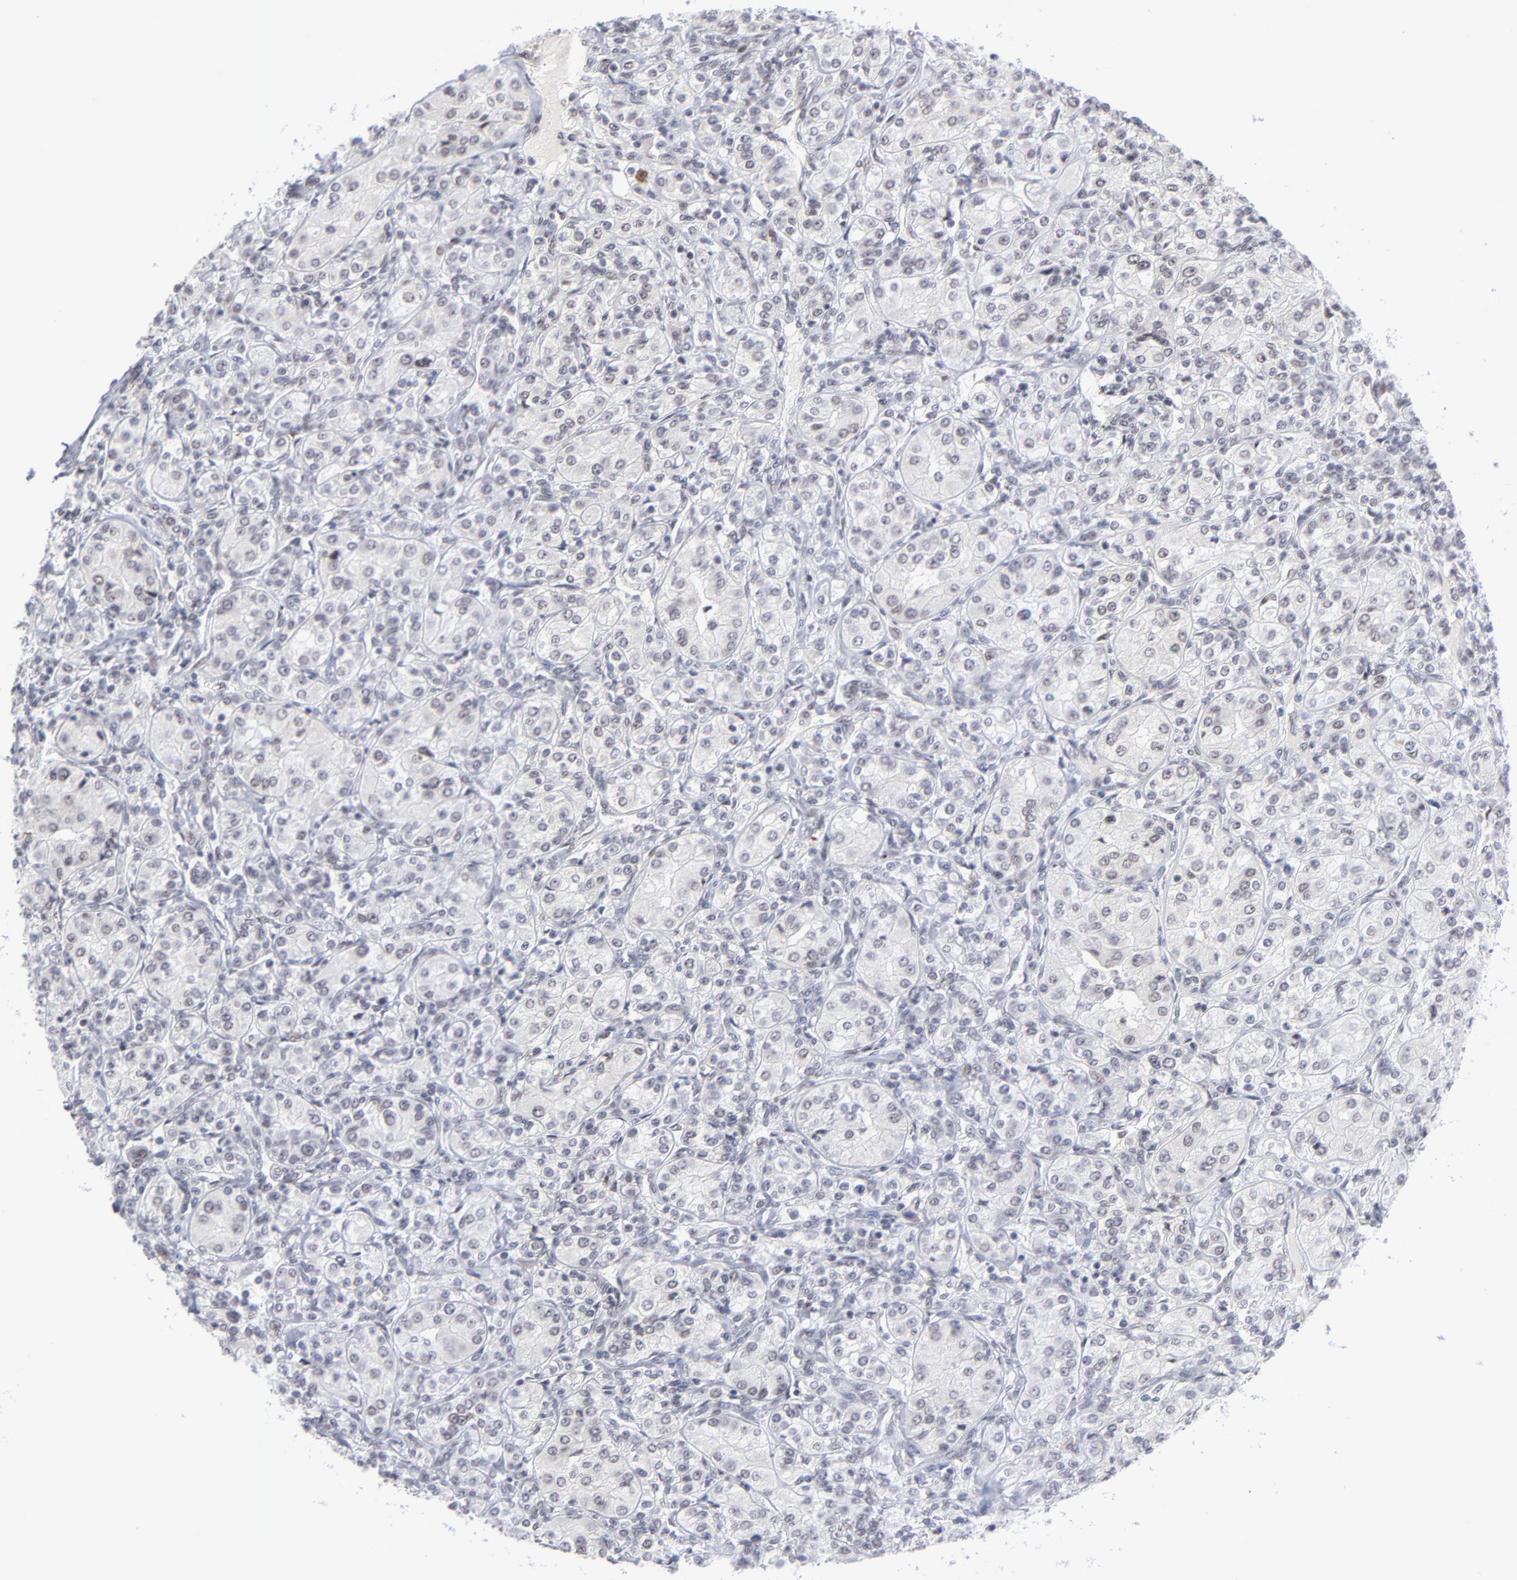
{"staining": {"intensity": "negative", "quantity": "none", "location": "none"}, "tissue": "renal cancer", "cell_type": "Tumor cells", "image_type": "cancer", "snomed": [{"axis": "morphology", "description": "Adenocarcinoma, NOS"}, {"axis": "topography", "description": "Kidney"}], "caption": "This is an immunohistochemistry histopathology image of human renal cancer. There is no positivity in tumor cells.", "gene": "CCR2", "patient": {"sex": "male", "age": 77}}